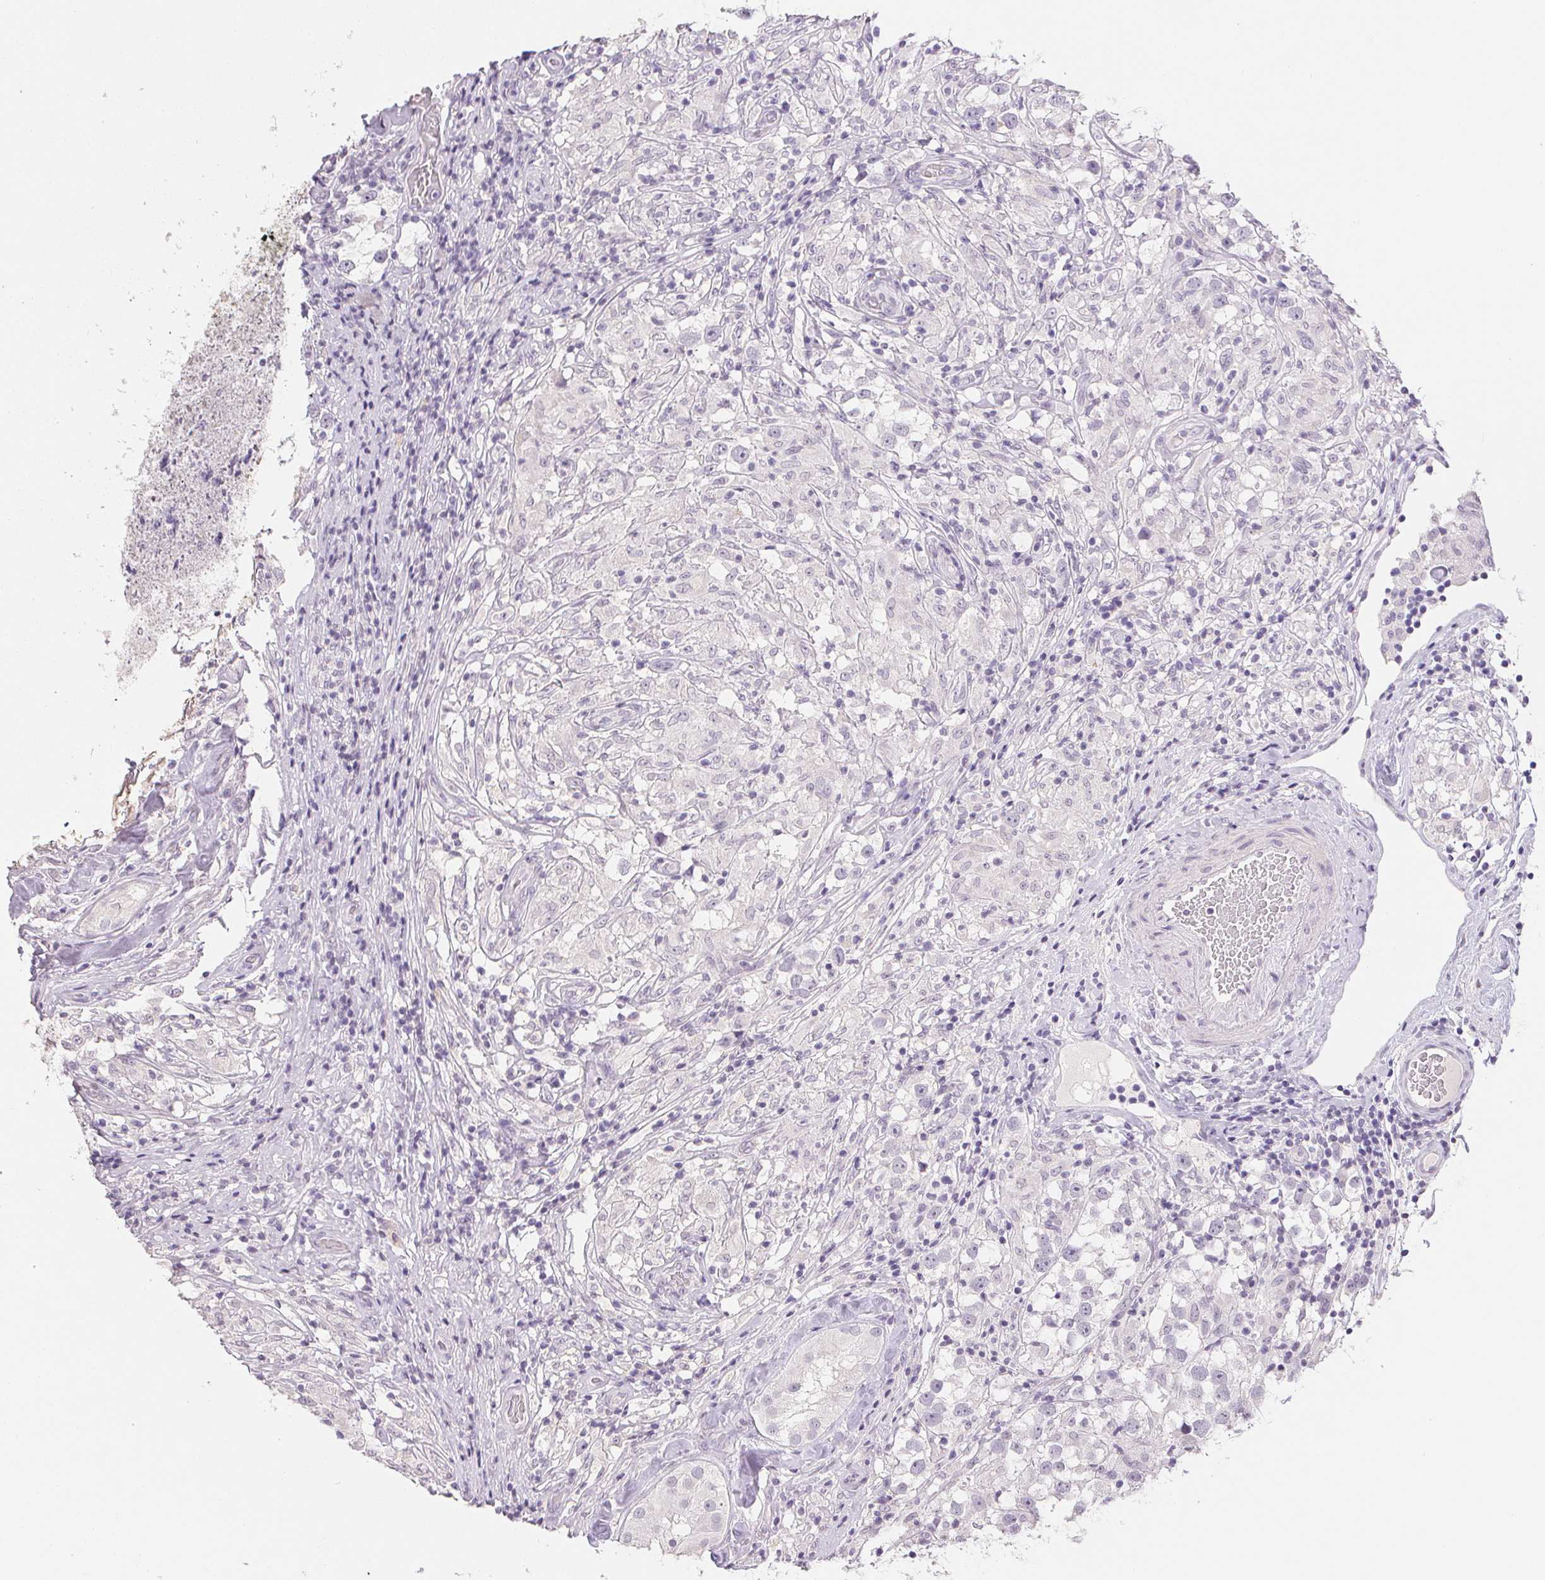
{"staining": {"intensity": "negative", "quantity": "none", "location": "none"}, "tissue": "testis cancer", "cell_type": "Tumor cells", "image_type": "cancer", "snomed": [{"axis": "morphology", "description": "Seminoma, NOS"}, {"axis": "topography", "description": "Testis"}], "caption": "The image displays no significant expression in tumor cells of testis cancer (seminoma).", "gene": "PPY", "patient": {"sex": "male", "age": 46}}